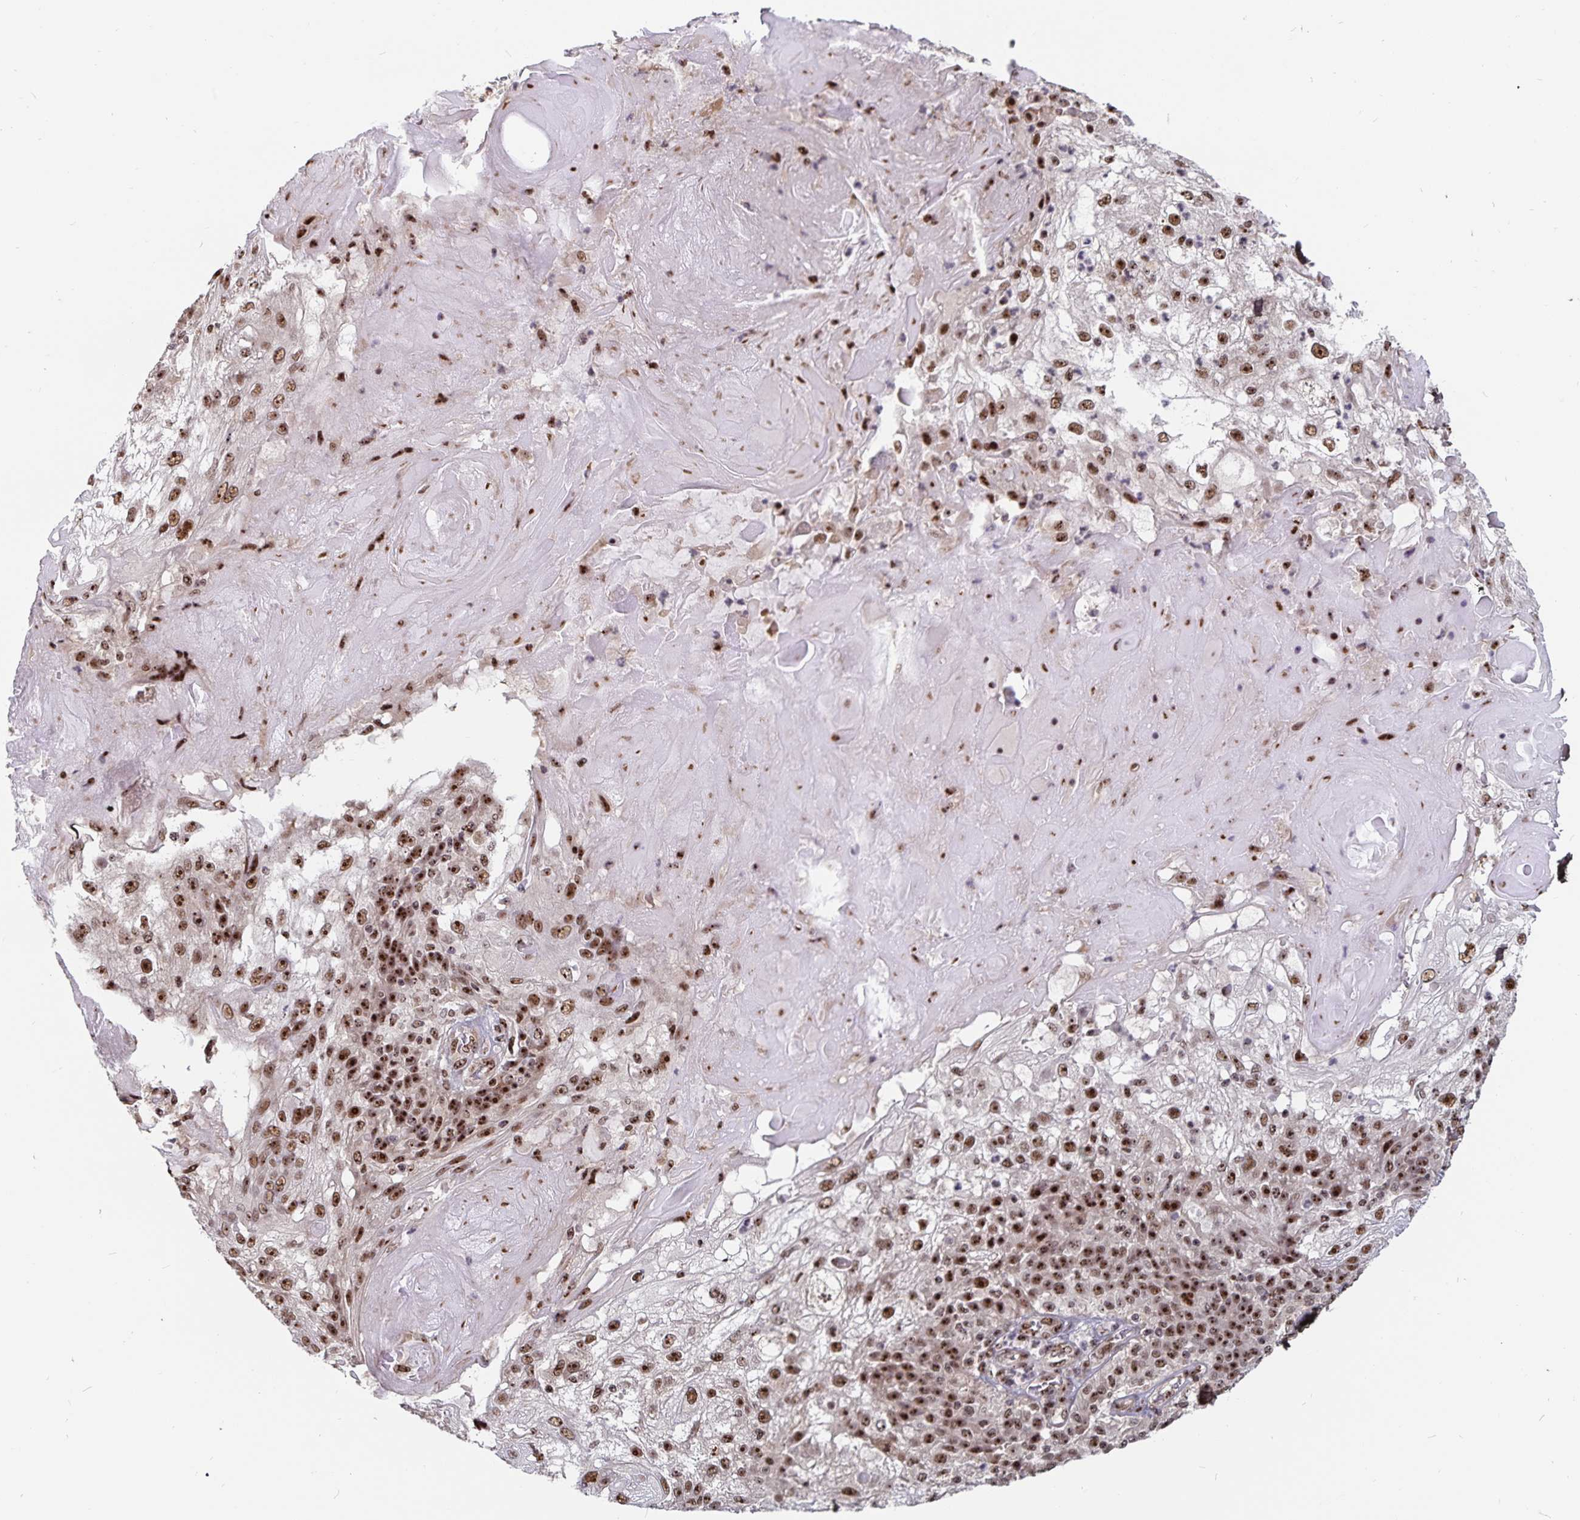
{"staining": {"intensity": "strong", "quantity": ">75%", "location": "nuclear"}, "tissue": "skin cancer", "cell_type": "Tumor cells", "image_type": "cancer", "snomed": [{"axis": "morphology", "description": "Normal tissue, NOS"}, {"axis": "morphology", "description": "Squamous cell carcinoma, NOS"}, {"axis": "topography", "description": "Skin"}], "caption": "High-power microscopy captured an immunohistochemistry (IHC) image of skin cancer, revealing strong nuclear expression in approximately >75% of tumor cells.", "gene": "LAS1L", "patient": {"sex": "female", "age": 83}}